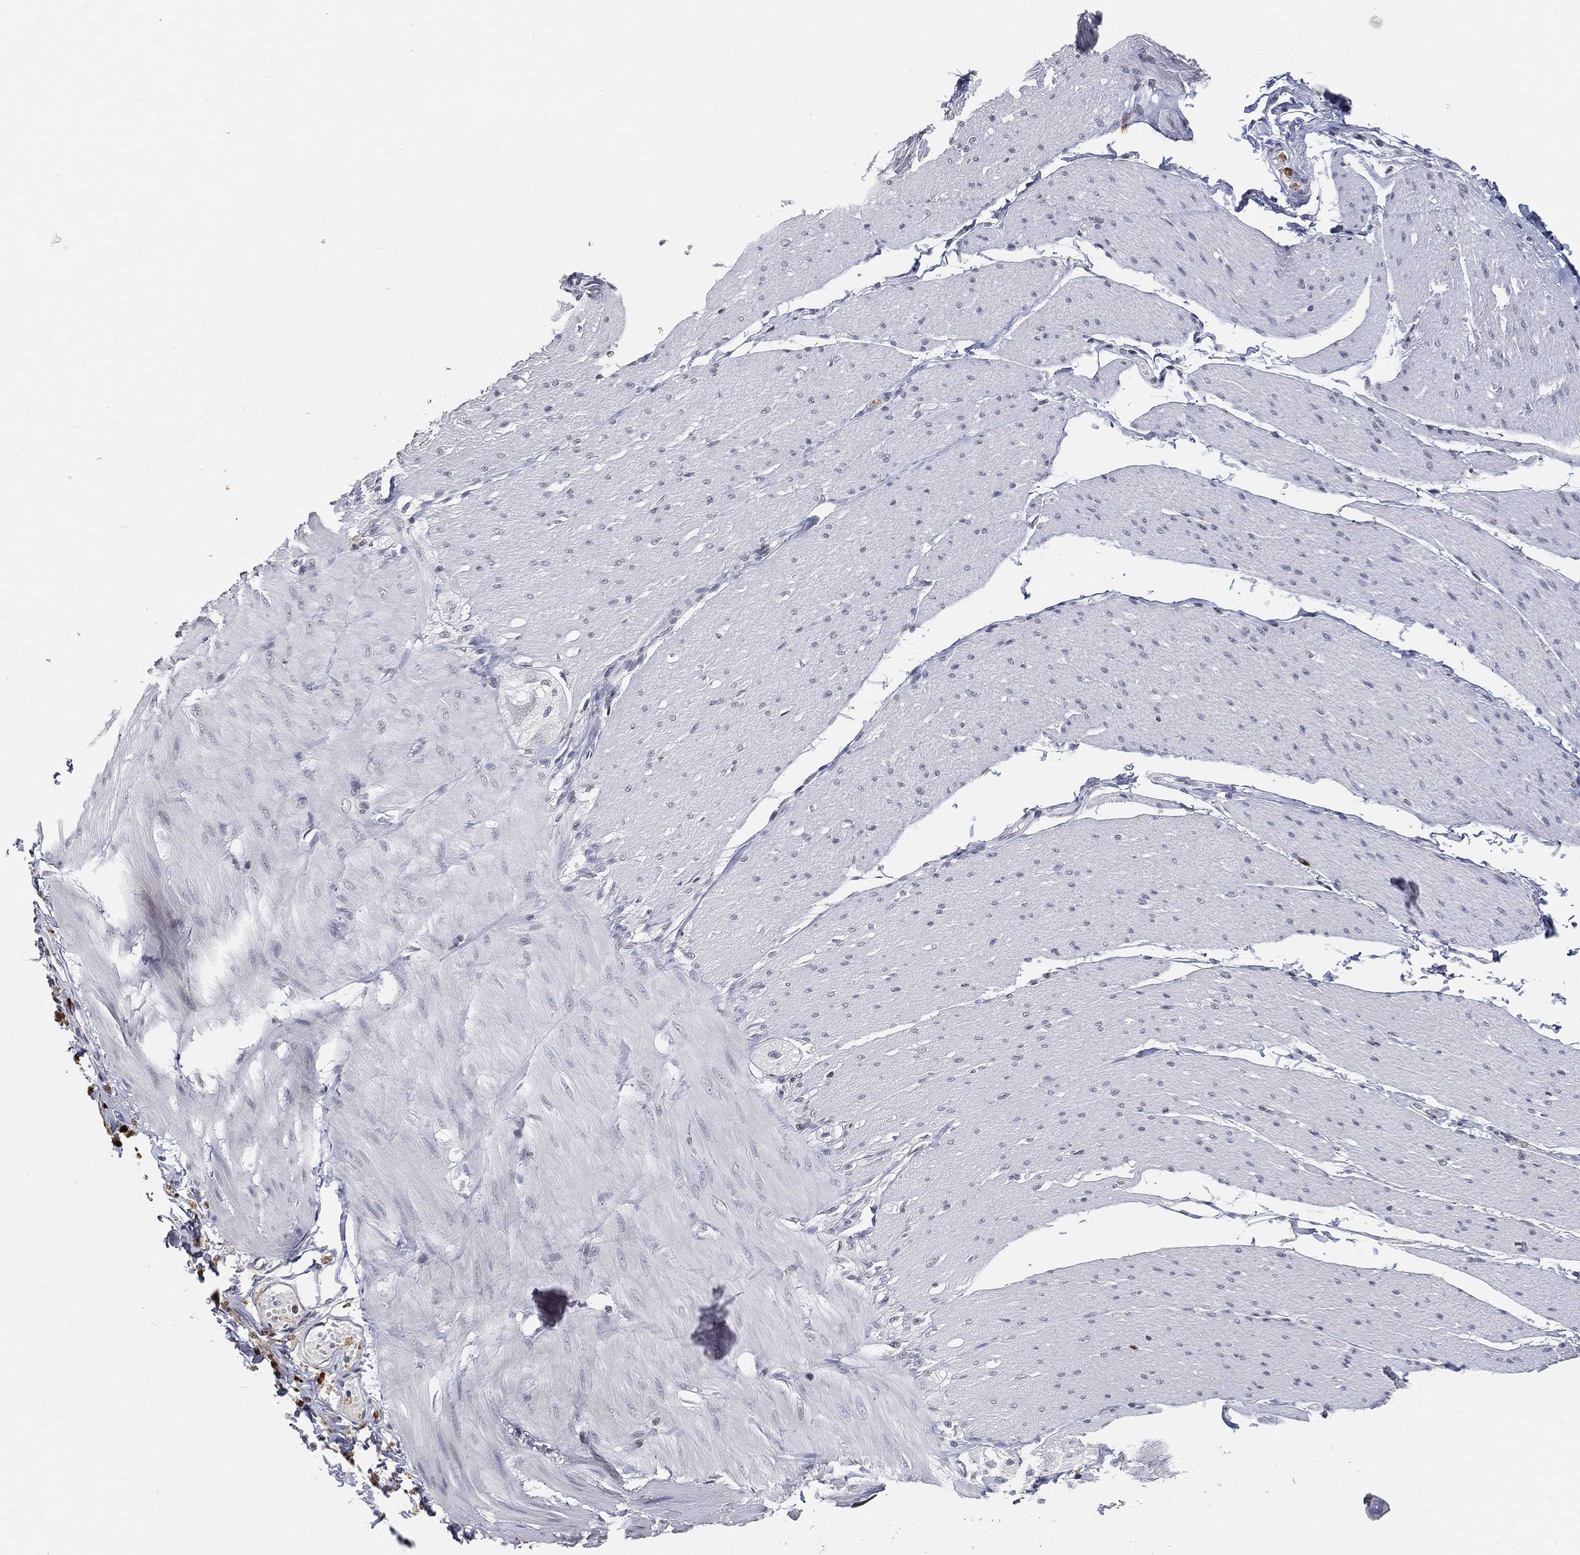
{"staining": {"intensity": "negative", "quantity": "none", "location": "none"}, "tissue": "soft tissue", "cell_type": "Fibroblasts", "image_type": "normal", "snomed": [{"axis": "morphology", "description": "Normal tissue, NOS"}, {"axis": "topography", "description": "Smooth muscle"}, {"axis": "topography", "description": "Duodenum"}, {"axis": "topography", "description": "Peripheral nerve tissue"}], "caption": "This is a image of immunohistochemistry (IHC) staining of benign soft tissue, which shows no expression in fibroblasts.", "gene": "ARG1", "patient": {"sex": "female", "age": 61}}